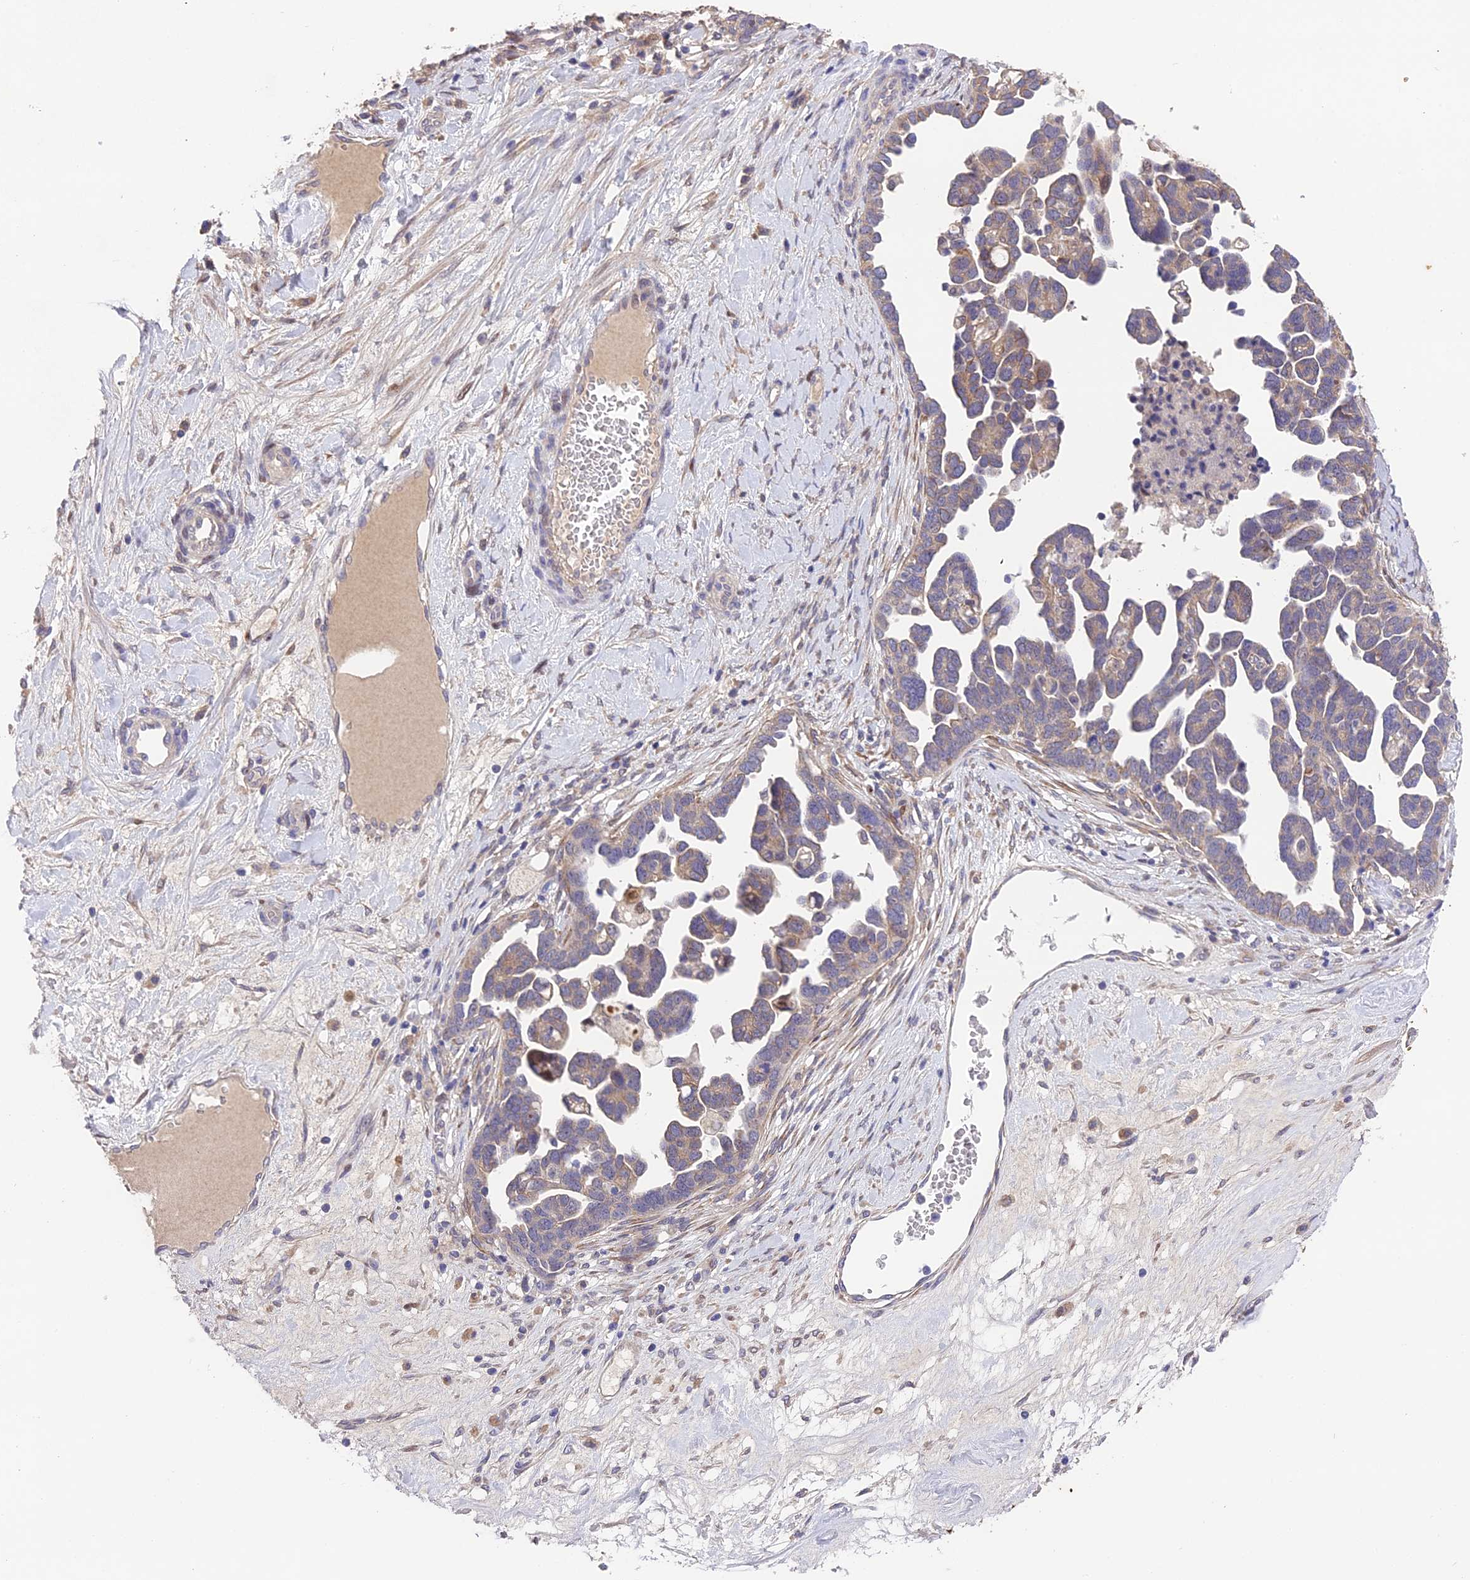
{"staining": {"intensity": "weak", "quantity": "25%-75%", "location": "cytoplasmic/membranous"}, "tissue": "ovarian cancer", "cell_type": "Tumor cells", "image_type": "cancer", "snomed": [{"axis": "morphology", "description": "Cystadenocarcinoma, serous, NOS"}, {"axis": "topography", "description": "Ovary"}], "caption": "A high-resolution histopathology image shows immunohistochemistry (IHC) staining of ovarian cancer, which shows weak cytoplasmic/membranous expression in about 25%-75% of tumor cells. The staining was performed using DAB (3,3'-diaminobenzidine) to visualize the protein expression in brown, while the nuclei were stained in blue with hematoxylin (Magnification: 20x).", "gene": "PUS10", "patient": {"sex": "female", "age": 54}}